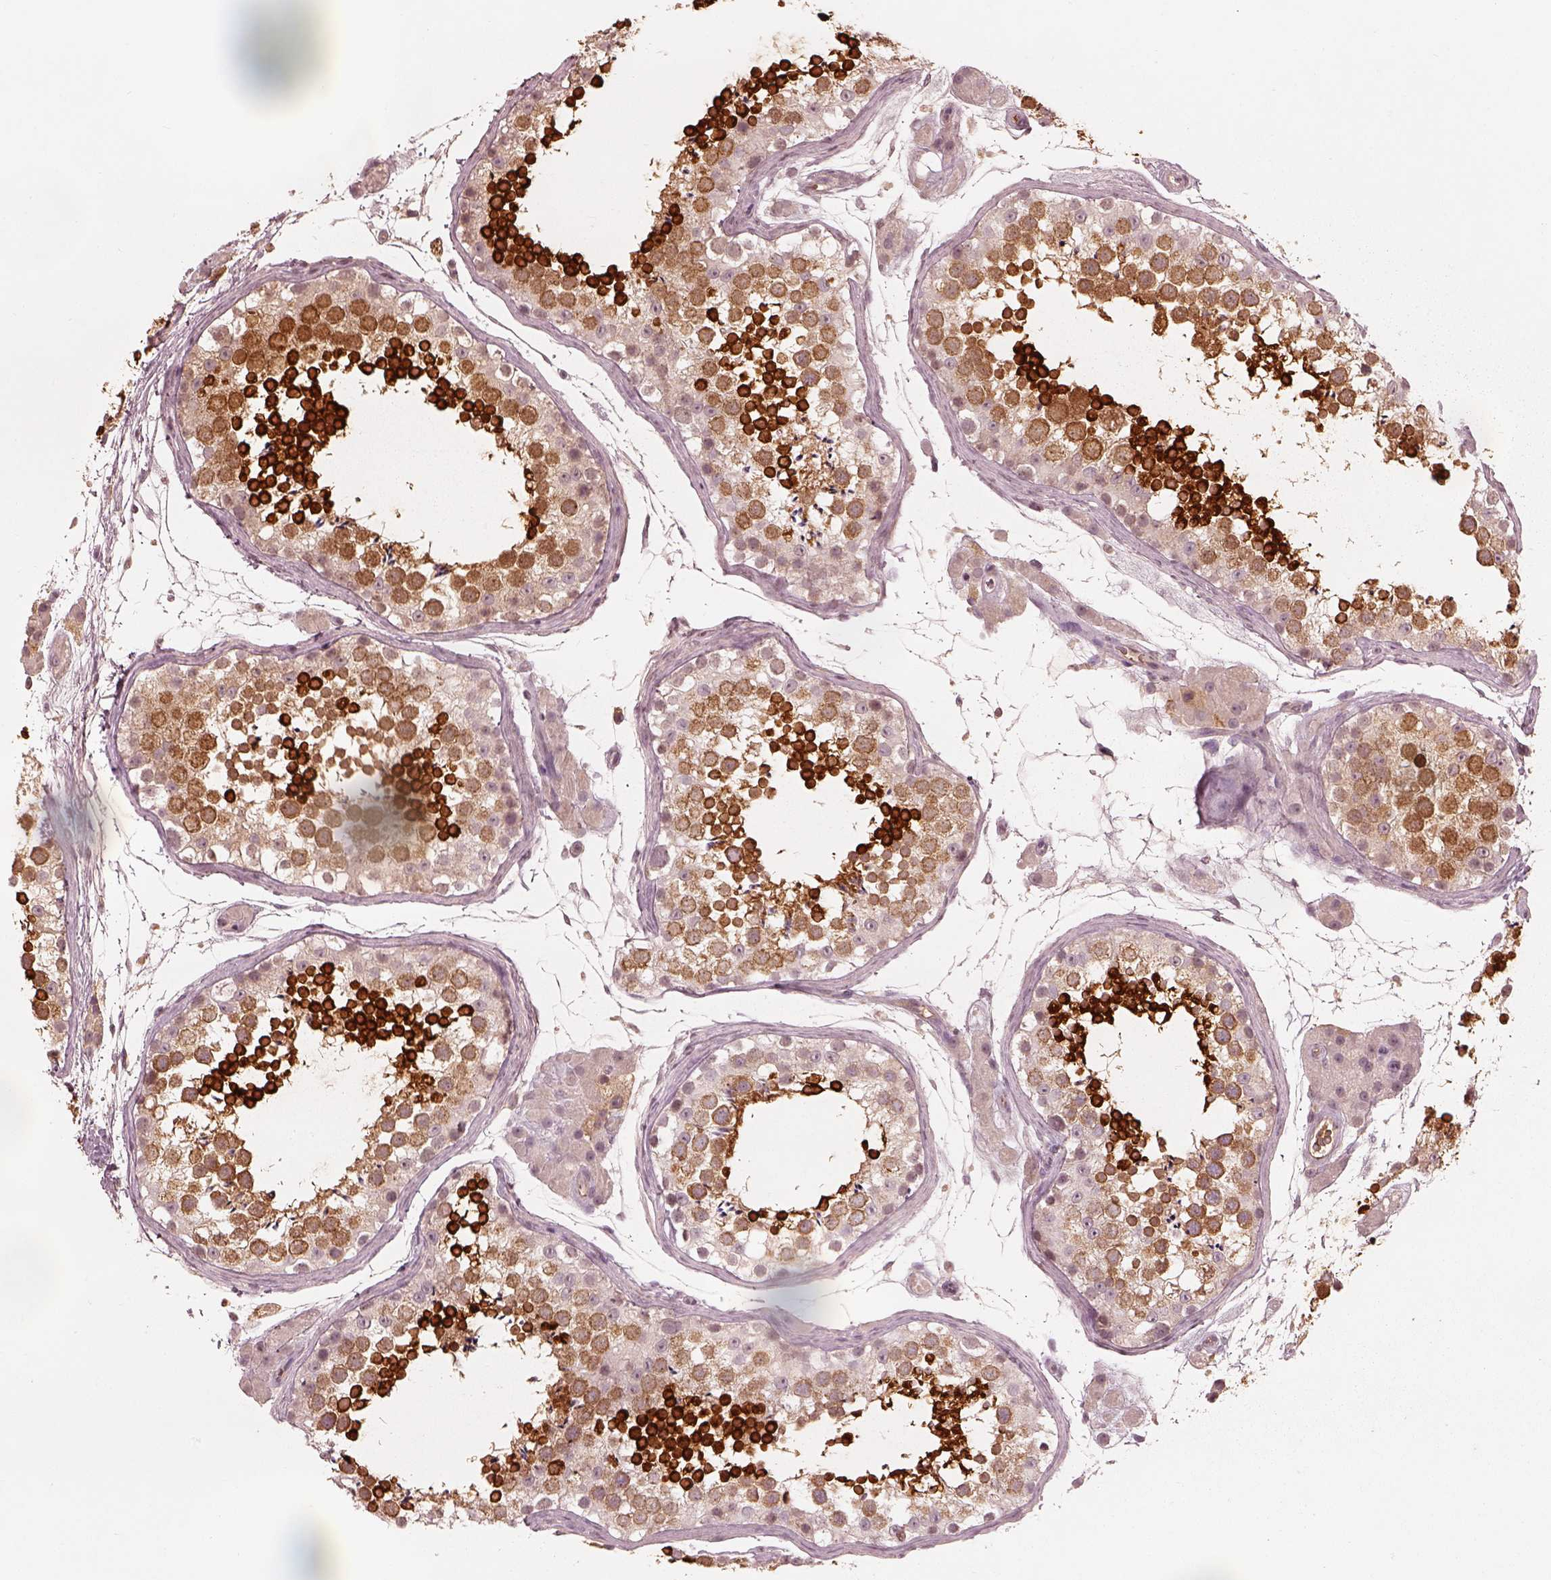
{"staining": {"intensity": "strong", "quantity": ">75%", "location": "cytoplasmic/membranous"}, "tissue": "testis", "cell_type": "Cells in seminiferous ducts", "image_type": "normal", "snomed": [{"axis": "morphology", "description": "Normal tissue, NOS"}, {"axis": "topography", "description": "Testis"}], "caption": "Immunohistochemical staining of unremarkable testis displays strong cytoplasmic/membranous protein expression in approximately >75% of cells in seminiferous ducts.", "gene": "CALR3", "patient": {"sex": "male", "age": 41}}